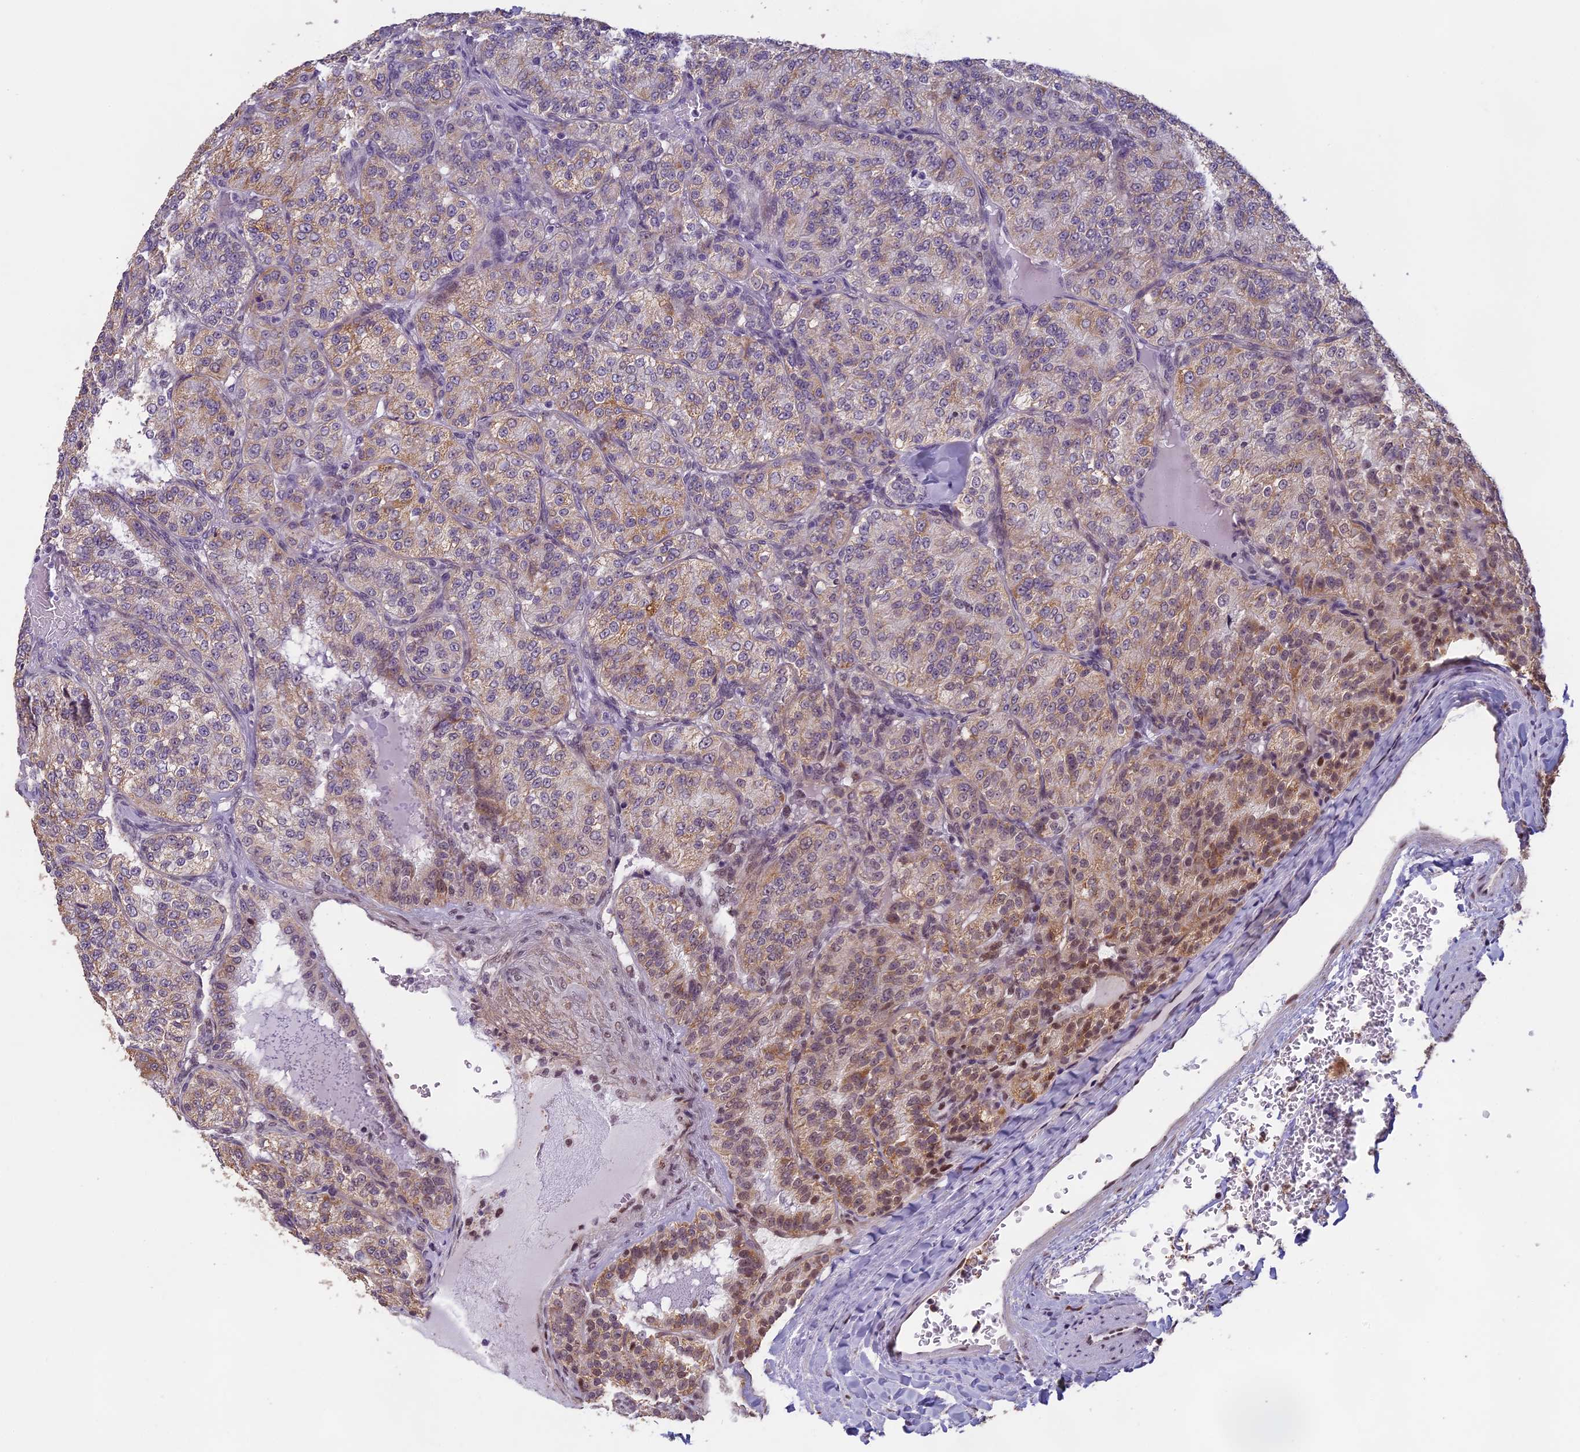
{"staining": {"intensity": "moderate", "quantity": "25%-75%", "location": "cytoplasmic/membranous,nuclear"}, "tissue": "renal cancer", "cell_type": "Tumor cells", "image_type": "cancer", "snomed": [{"axis": "morphology", "description": "Adenocarcinoma, NOS"}, {"axis": "topography", "description": "Kidney"}], "caption": "IHC (DAB (3,3'-diaminobenzidine)) staining of human renal cancer displays moderate cytoplasmic/membranous and nuclear protein positivity in about 25%-75% of tumor cells.", "gene": "MORF4L1", "patient": {"sex": "female", "age": 63}}